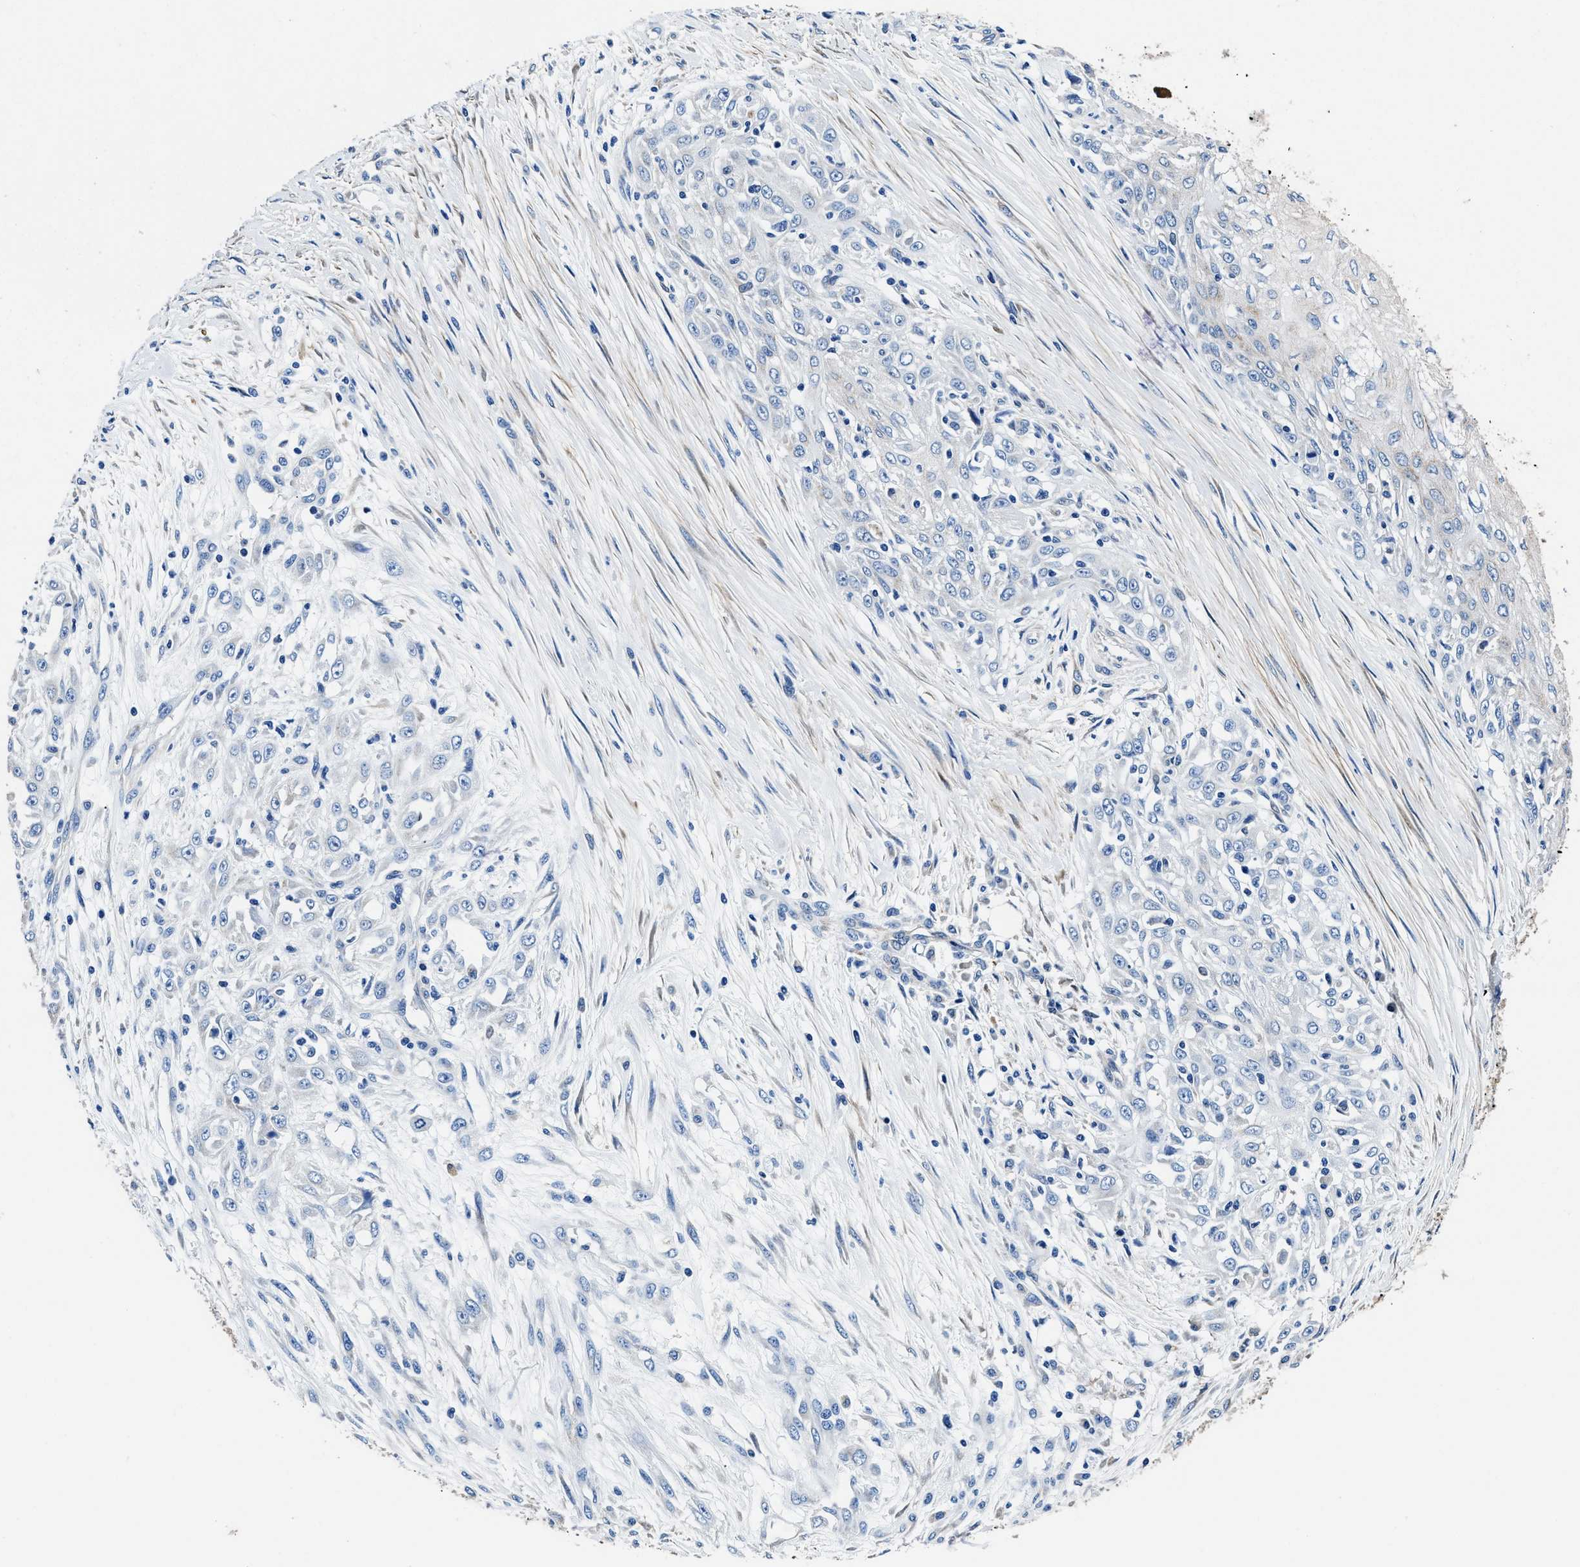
{"staining": {"intensity": "negative", "quantity": "none", "location": "none"}, "tissue": "skin cancer", "cell_type": "Tumor cells", "image_type": "cancer", "snomed": [{"axis": "morphology", "description": "Squamous cell carcinoma, NOS"}, {"axis": "morphology", "description": "Squamous cell carcinoma, metastatic, NOS"}, {"axis": "topography", "description": "Skin"}, {"axis": "topography", "description": "Lymph node"}], "caption": "A high-resolution micrograph shows IHC staining of skin metastatic squamous cell carcinoma, which reveals no significant expression in tumor cells.", "gene": "NEU1", "patient": {"sex": "male", "age": 75}}